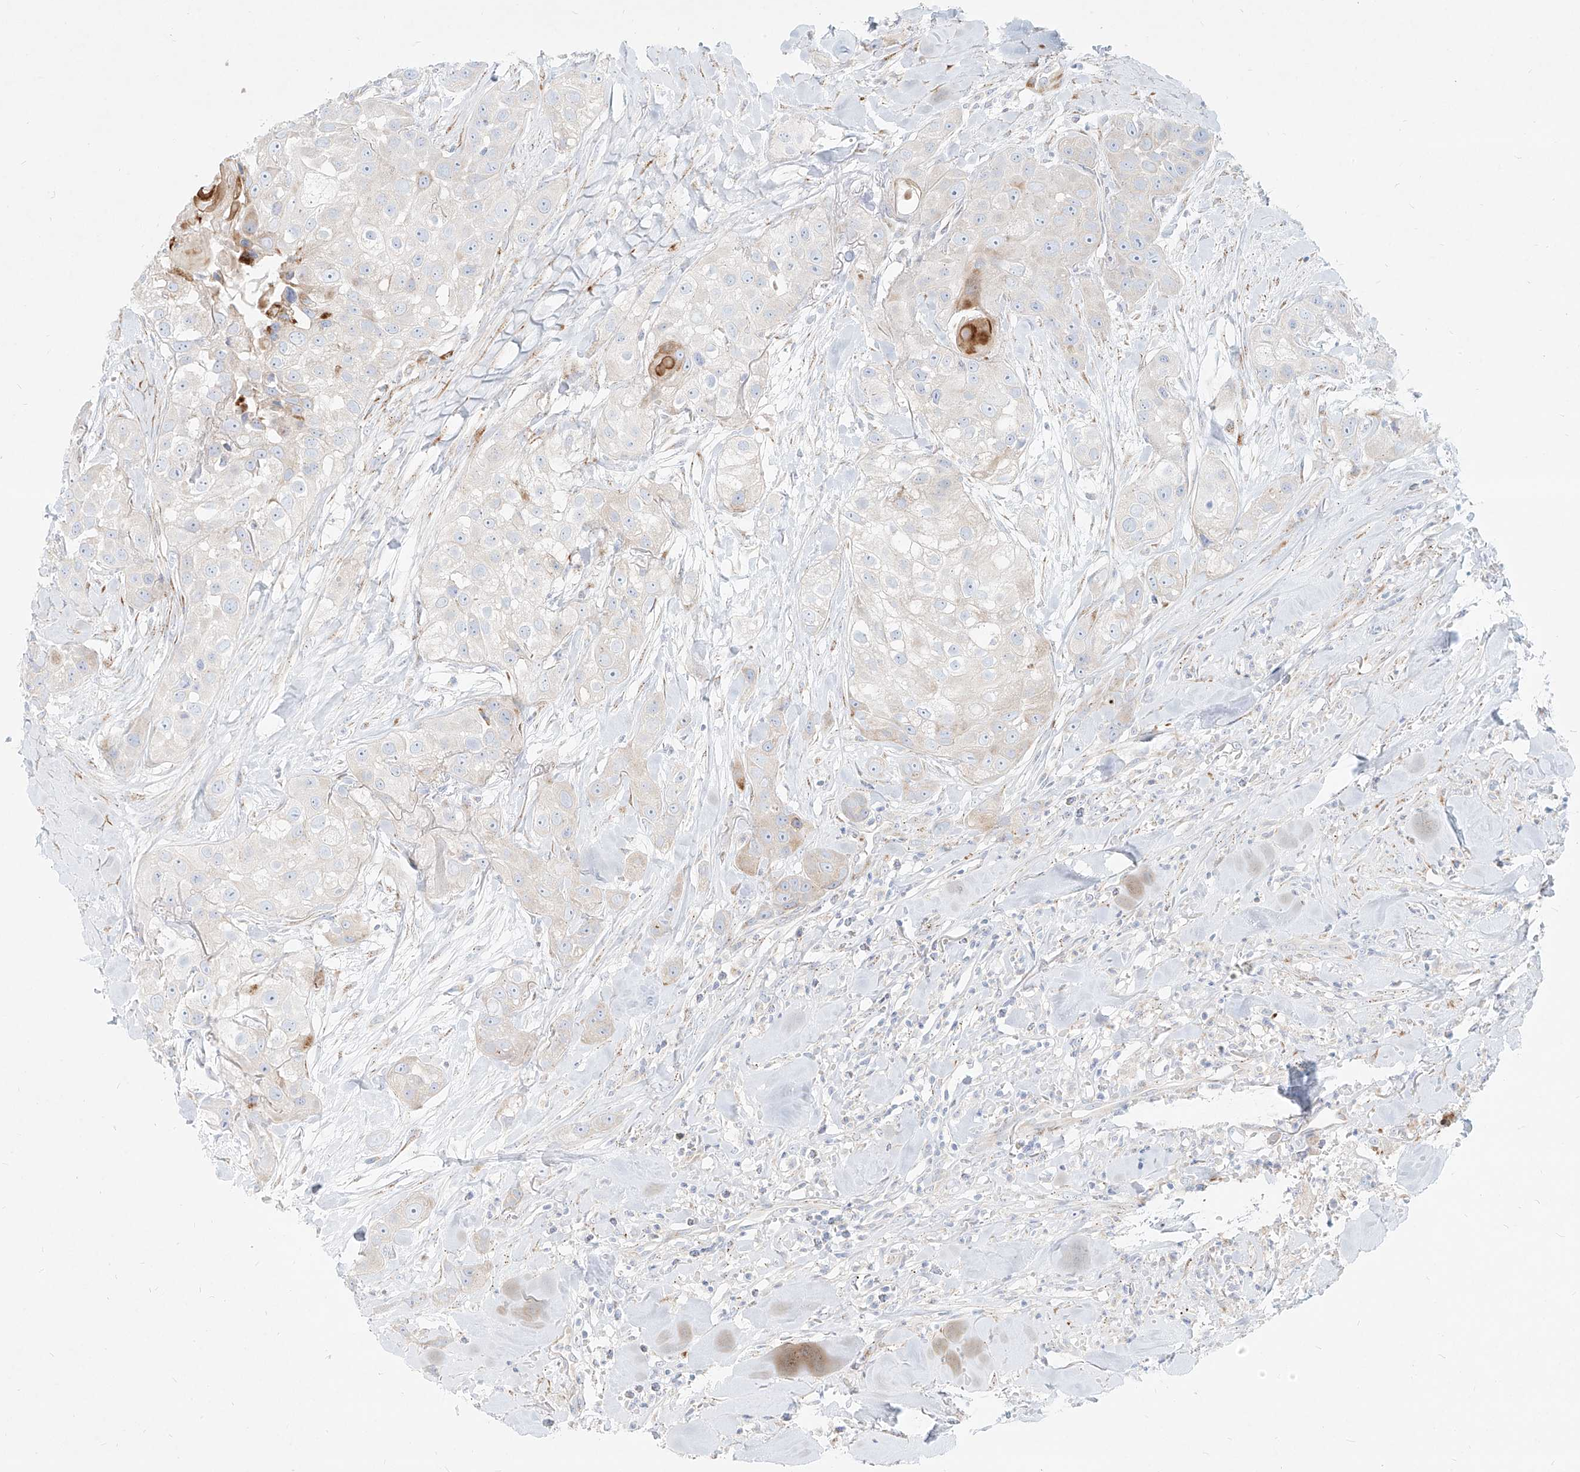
{"staining": {"intensity": "negative", "quantity": "none", "location": "none"}, "tissue": "head and neck cancer", "cell_type": "Tumor cells", "image_type": "cancer", "snomed": [{"axis": "morphology", "description": "Normal tissue, NOS"}, {"axis": "morphology", "description": "Squamous cell carcinoma, NOS"}, {"axis": "topography", "description": "Skeletal muscle"}, {"axis": "topography", "description": "Head-Neck"}], "caption": "DAB (3,3'-diaminobenzidine) immunohistochemical staining of human head and neck cancer (squamous cell carcinoma) displays no significant positivity in tumor cells.", "gene": "MTX2", "patient": {"sex": "male", "age": 51}}